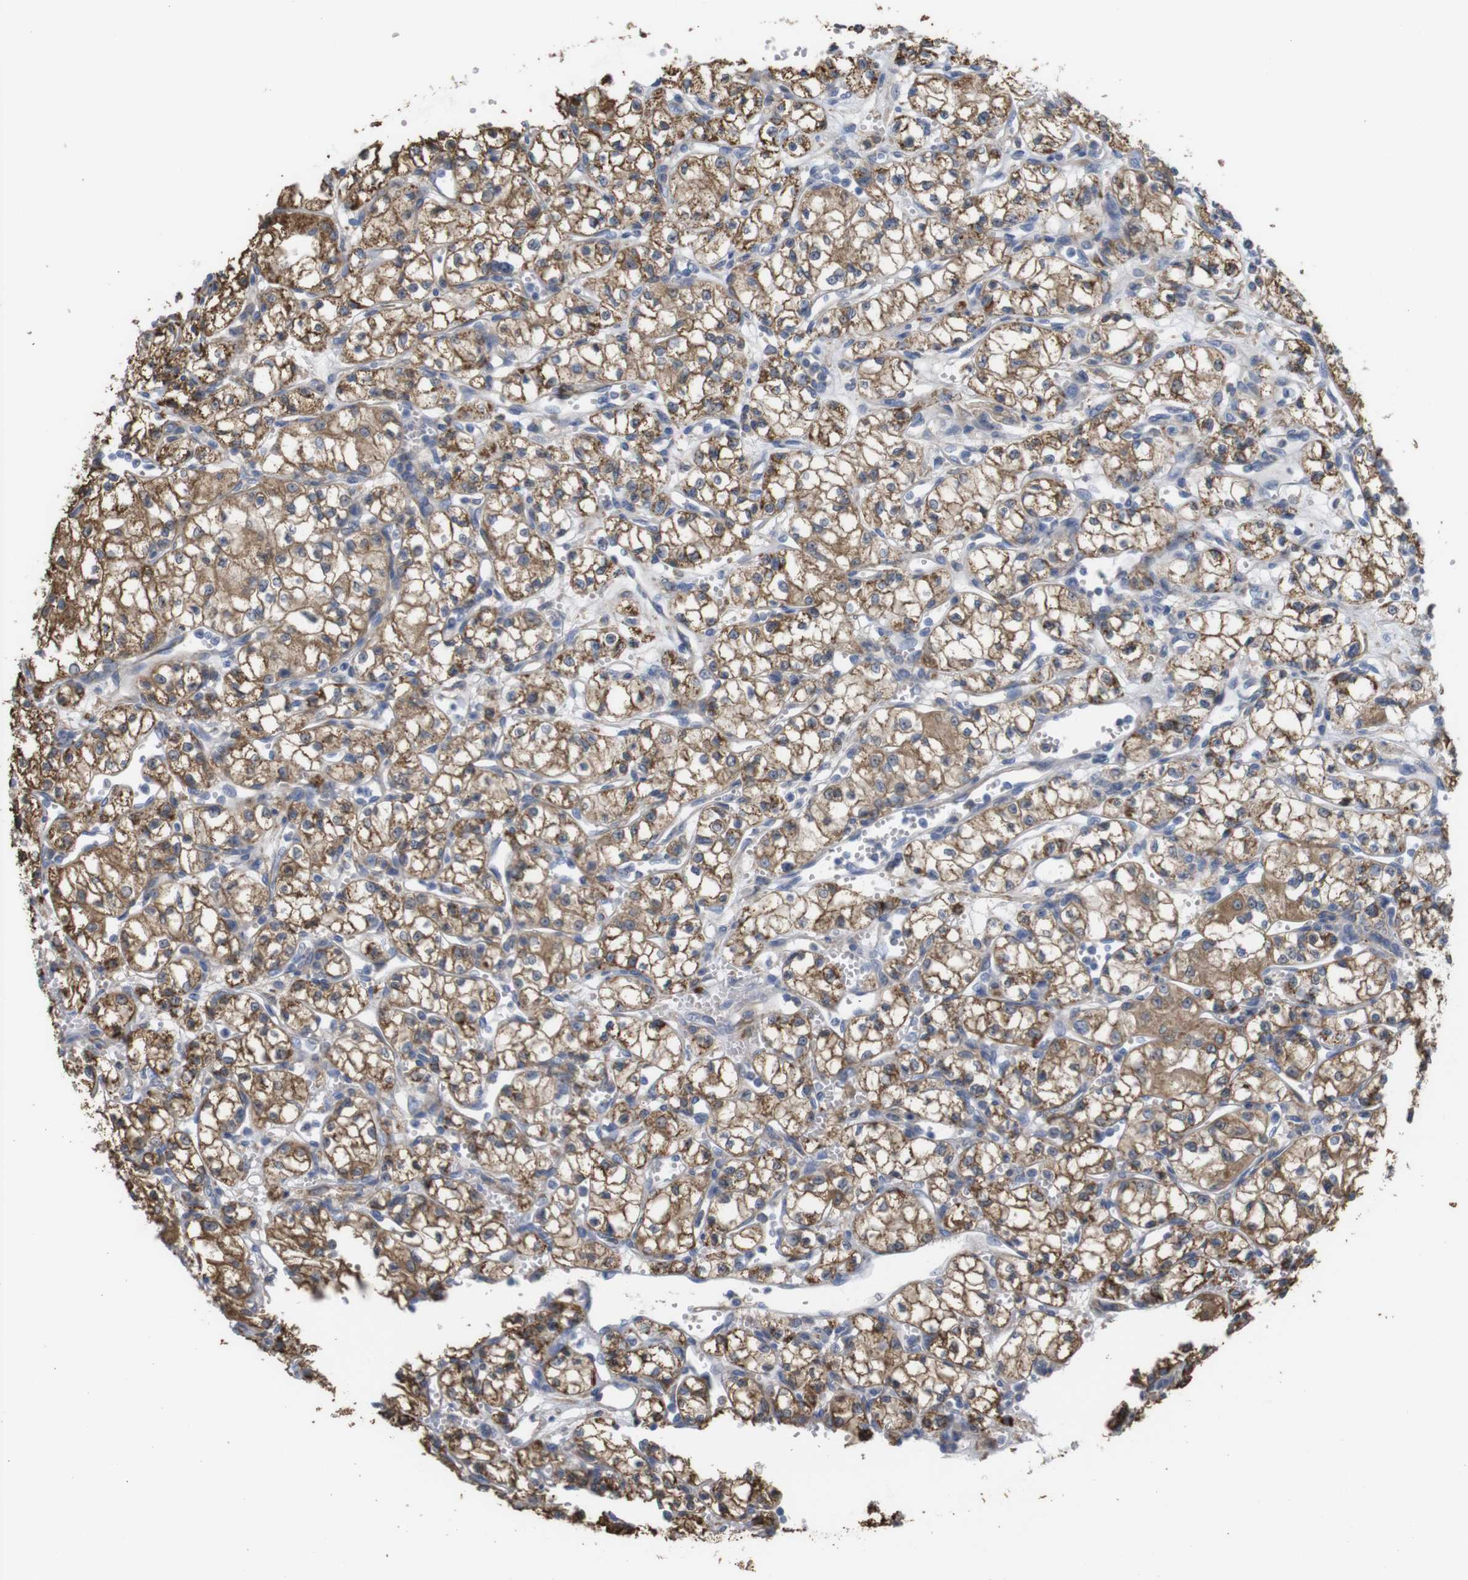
{"staining": {"intensity": "moderate", "quantity": ">75%", "location": "cytoplasmic/membranous"}, "tissue": "renal cancer", "cell_type": "Tumor cells", "image_type": "cancer", "snomed": [{"axis": "morphology", "description": "Normal tissue, NOS"}, {"axis": "morphology", "description": "Adenocarcinoma, NOS"}, {"axis": "topography", "description": "Kidney"}], "caption": "Adenocarcinoma (renal) stained with DAB (3,3'-diaminobenzidine) immunohistochemistry demonstrates medium levels of moderate cytoplasmic/membranous expression in approximately >75% of tumor cells. The staining was performed using DAB to visualize the protein expression in brown, while the nuclei were stained in blue with hematoxylin (Magnification: 20x).", "gene": "PTPRR", "patient": {"sex": "male", "age": 59}}